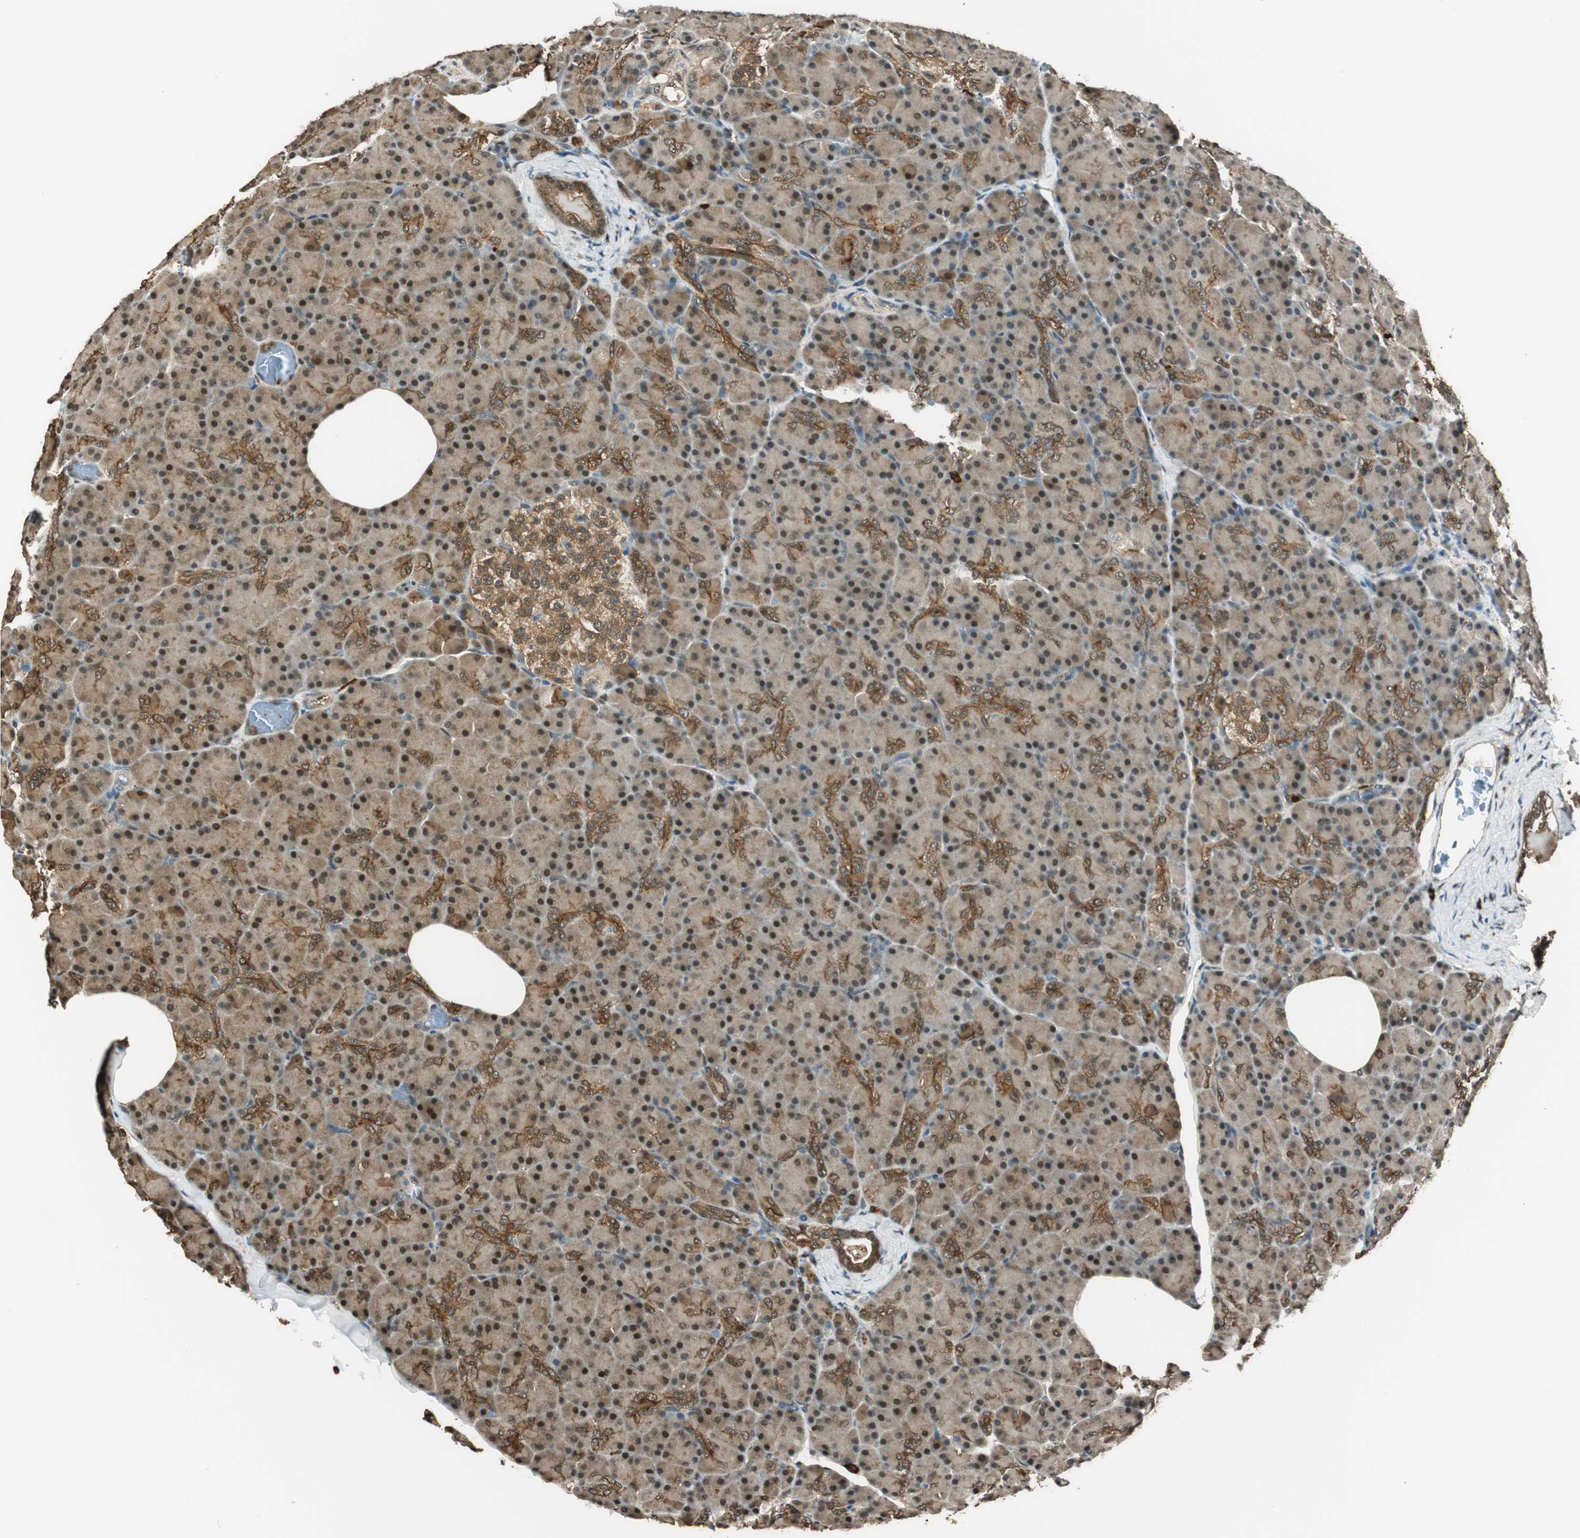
{"staining": {"intensity": "strong", "quantity": ">75%", "location": "cytoplasmic/membranous,nuclear"}, "tissue": "pancreas", "cell_type": "Exocrine glandular cells", "image_type": "normal", "snomed": [{"axis": "morphology", "description": "Normal tissue, NOS"}, {"axis": "topography", "description": "Pancreas"}], "caption": "IHC image of unremarkable human pancreas stained for a protein (brown), which displays high levels of strong cytoplasmic/membranous,nuclear positivity in approximately >75% of exocrine glandular cells.", "gene": "ENSG00000268870", "patient": {"sex": "female", "age": 43}}